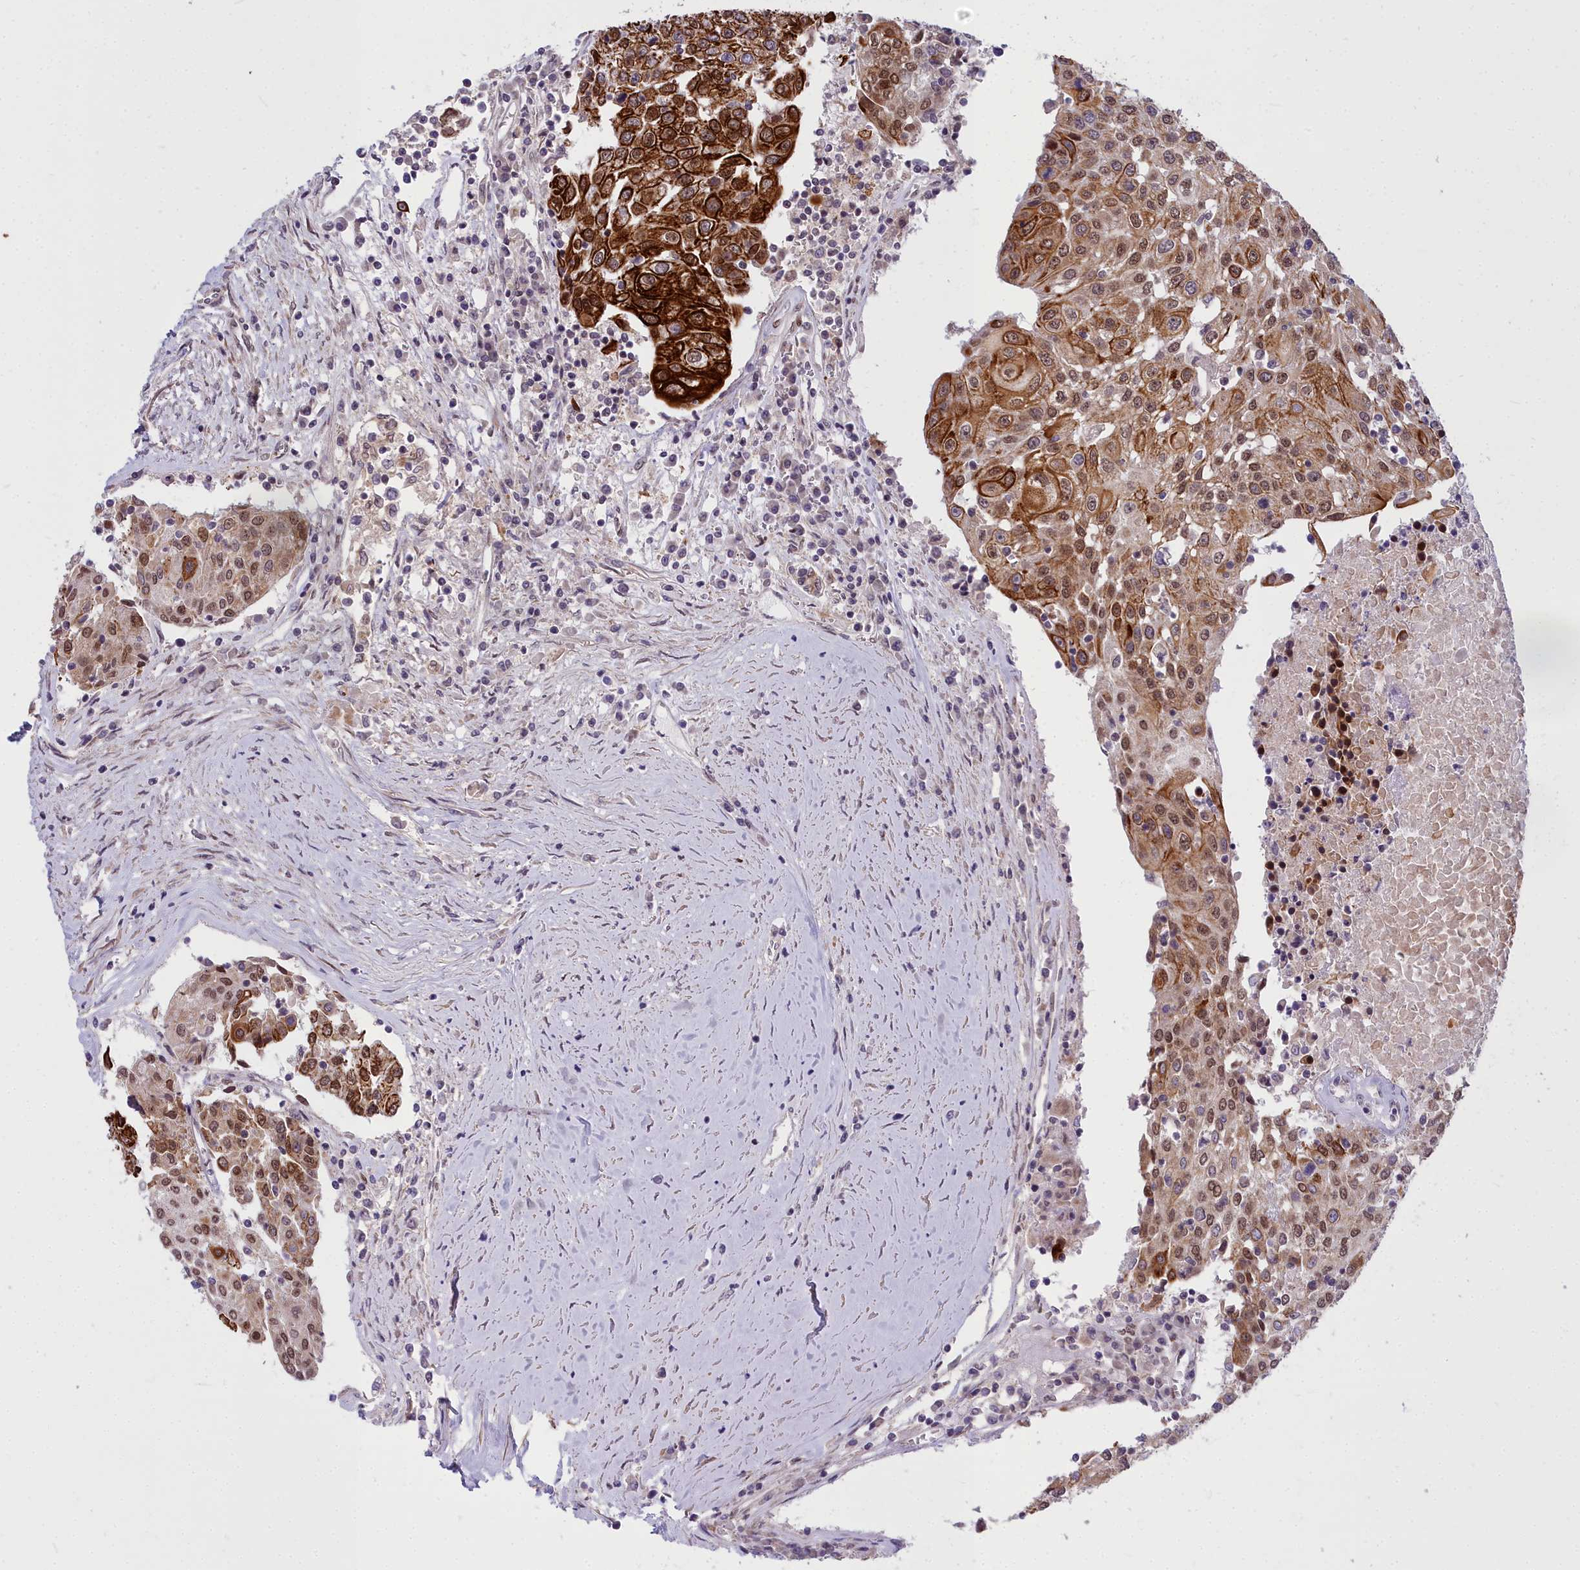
{"staining": {"intensity": "strong", "quantity": "25%-75%", "location": "cytoplasmic/membranous,nuclear"}, "tissue": "urothelial cancer", "cell_type": "Tumor cells", "image_type": "cancer", "snomed": [{"axis": "morphology", "description": "Urothelial carcinoma, High grade"}, {"axis": "topography", "description": "Urinary bladder"}], "caption": "A high-resolution histopathology image shows immunohistochemistry (IHC) staining of high-grade urothelial carcinoma, which demonstrates strong cytoplasmic/membranous and nuclear expression in about 25%-75% of tumor cells. The staining is performed using DAB (3,3'-diaminobenzidine) brown chromogen to label protein expression. The nuclei are counter-stained blue using hematoxylin.", "gene": "ABCB8", "patient": {"sex": "female", "age": 85}}